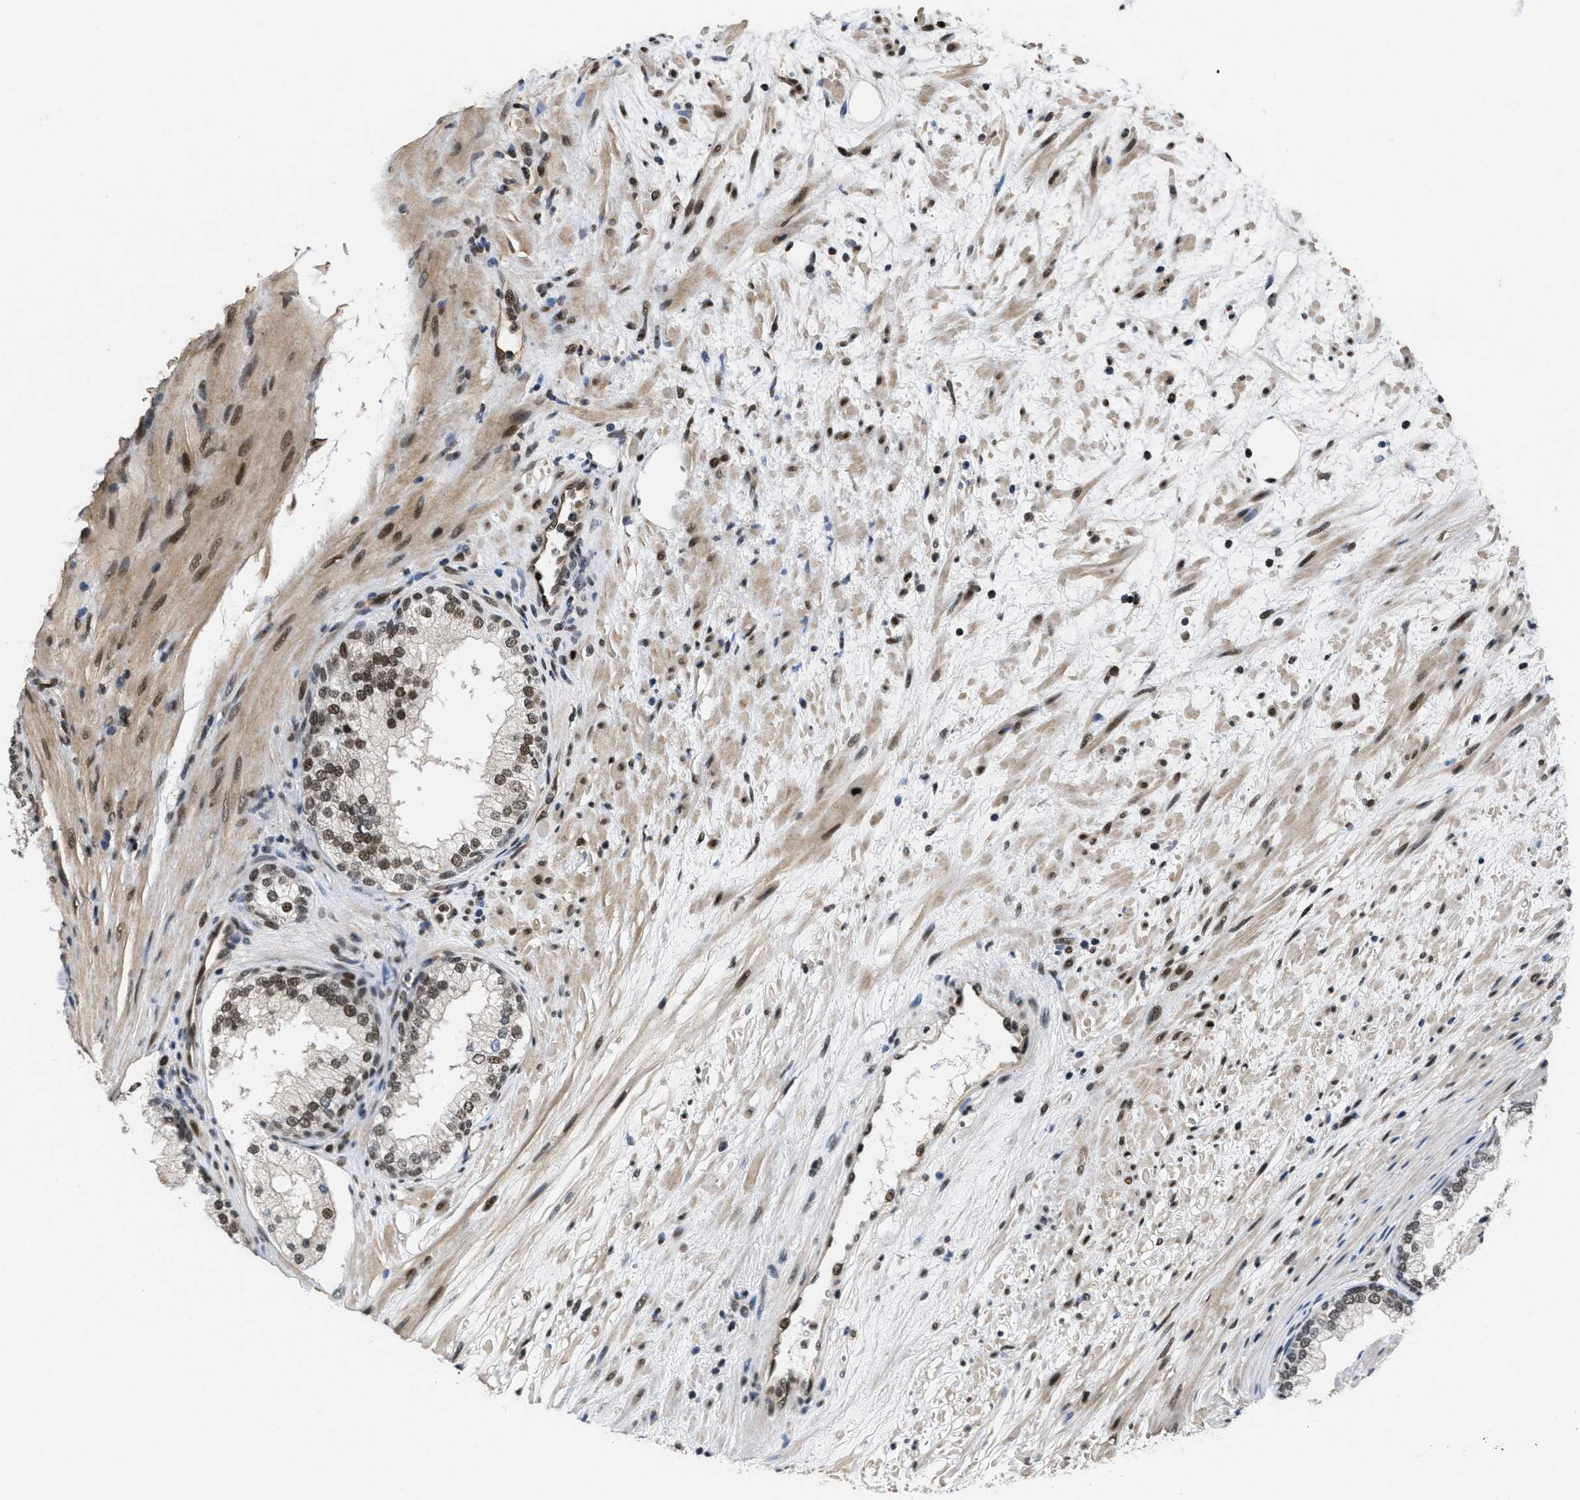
{"staining": {"intensity": "moderate", "quantity": "25%-75%", "location": "nuclear"}, "tissue": "prostate", "cell_type": "Glandular cells", "image_type": "normal", "snomed": [{"axis": "morphology", "description": "Normal tissue, NOS"}, {"axis": "topography", "description": "Prostate"}], "caption": "IHC (DAB (3,3'-diaminobenzidine)) staining of normal human prostate exhibits moderate nuclear protein expression in approximately 25%-75% of glandular cells.", "gene": "CUL4B", "patient": {"sex": "male", "age": 76}}